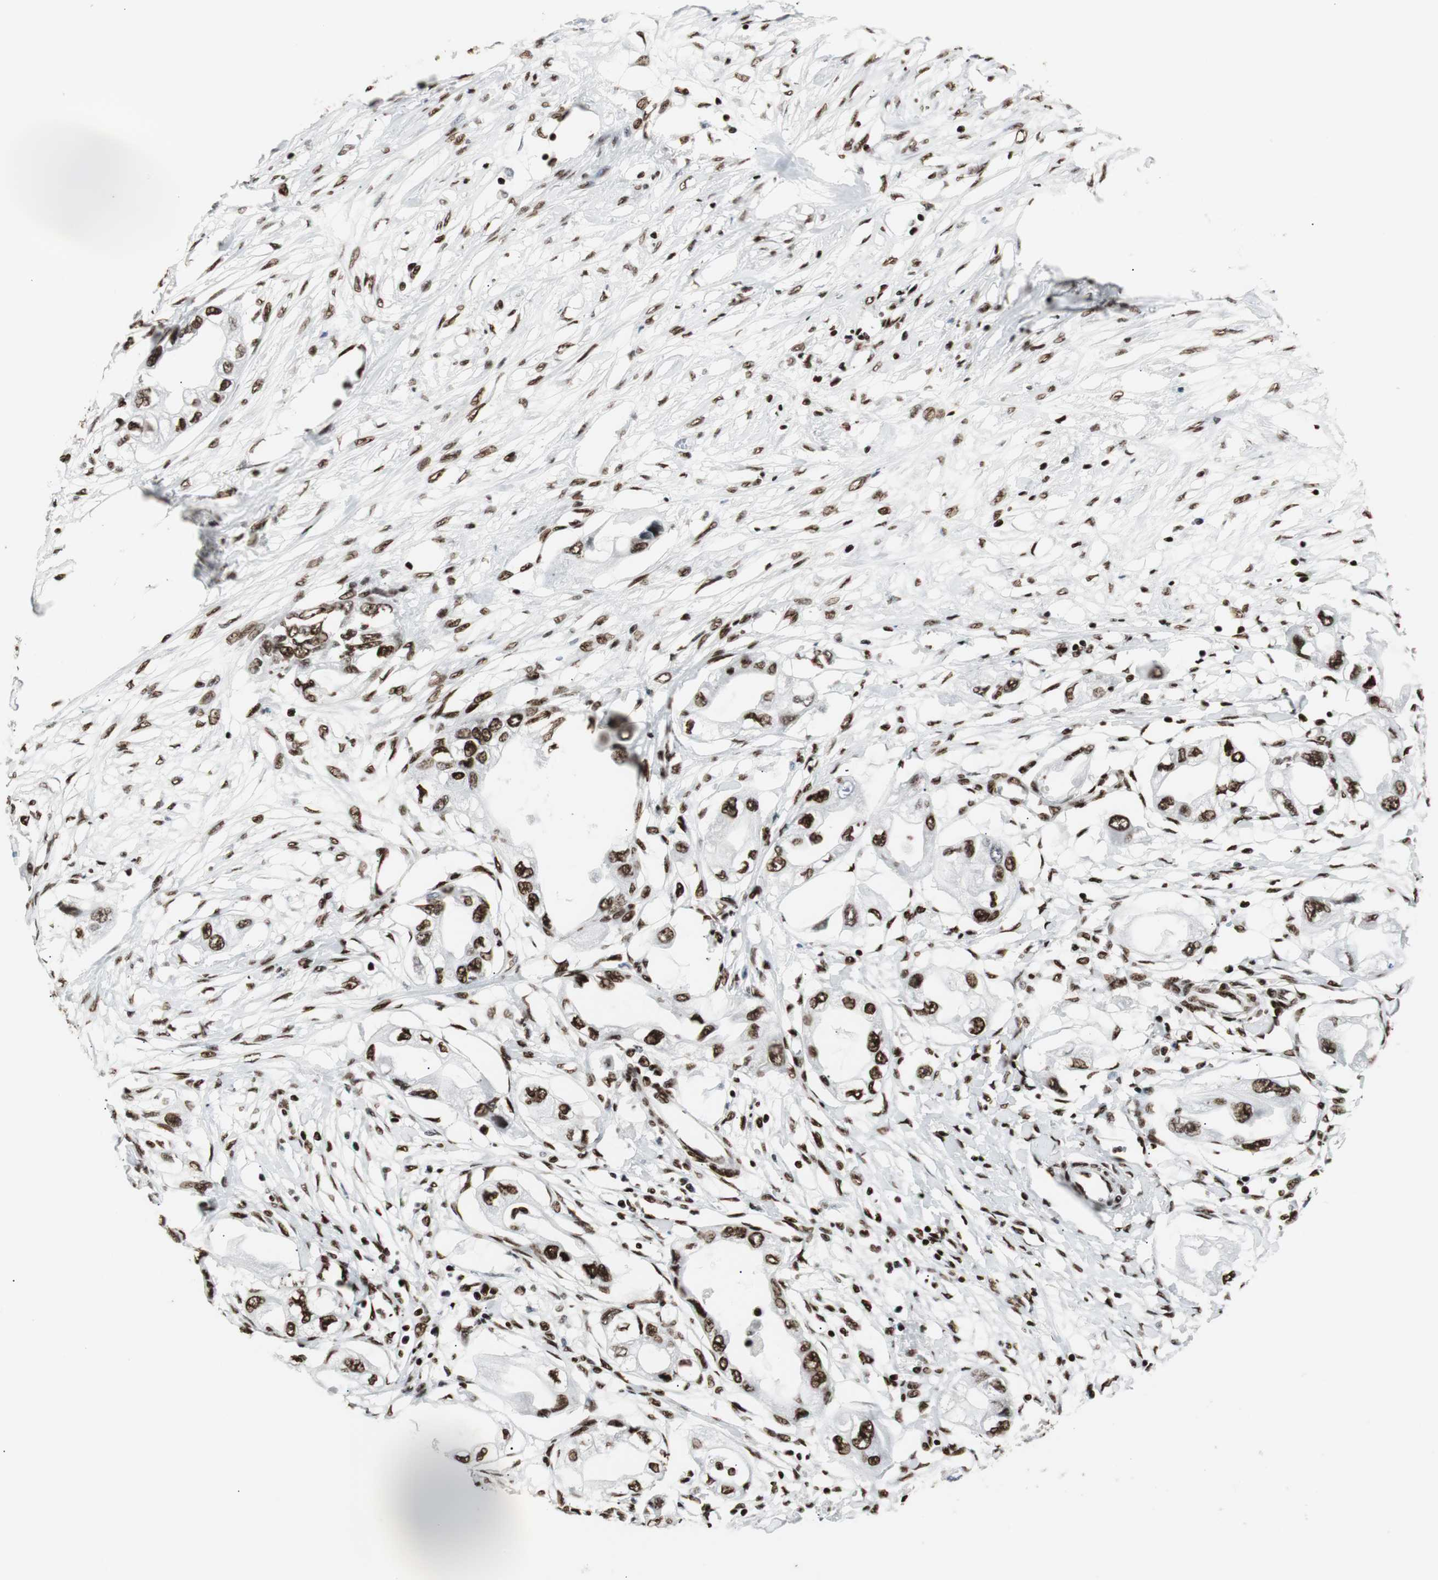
{"staining": {"intensity": "strong", "quantity": ">75%", "location": "nuclear"}, "tissue": "endometrial cancer", "cell_type": "Tumor cells", "image_type": "cancer", "snomed": [{"axis": "morphology", "description": "Adenocarcinoma, NOS"}, {"axis": "topography", "description": "Endometrium"}], "caption": "The photomicrograph exhibits a brown stain indicating the presence of a protein in the nuclear of tumor cells in endometrial adenocarcinoma.", "gene": "MTA2", "patient": {"sex": "female", "age": 67}}